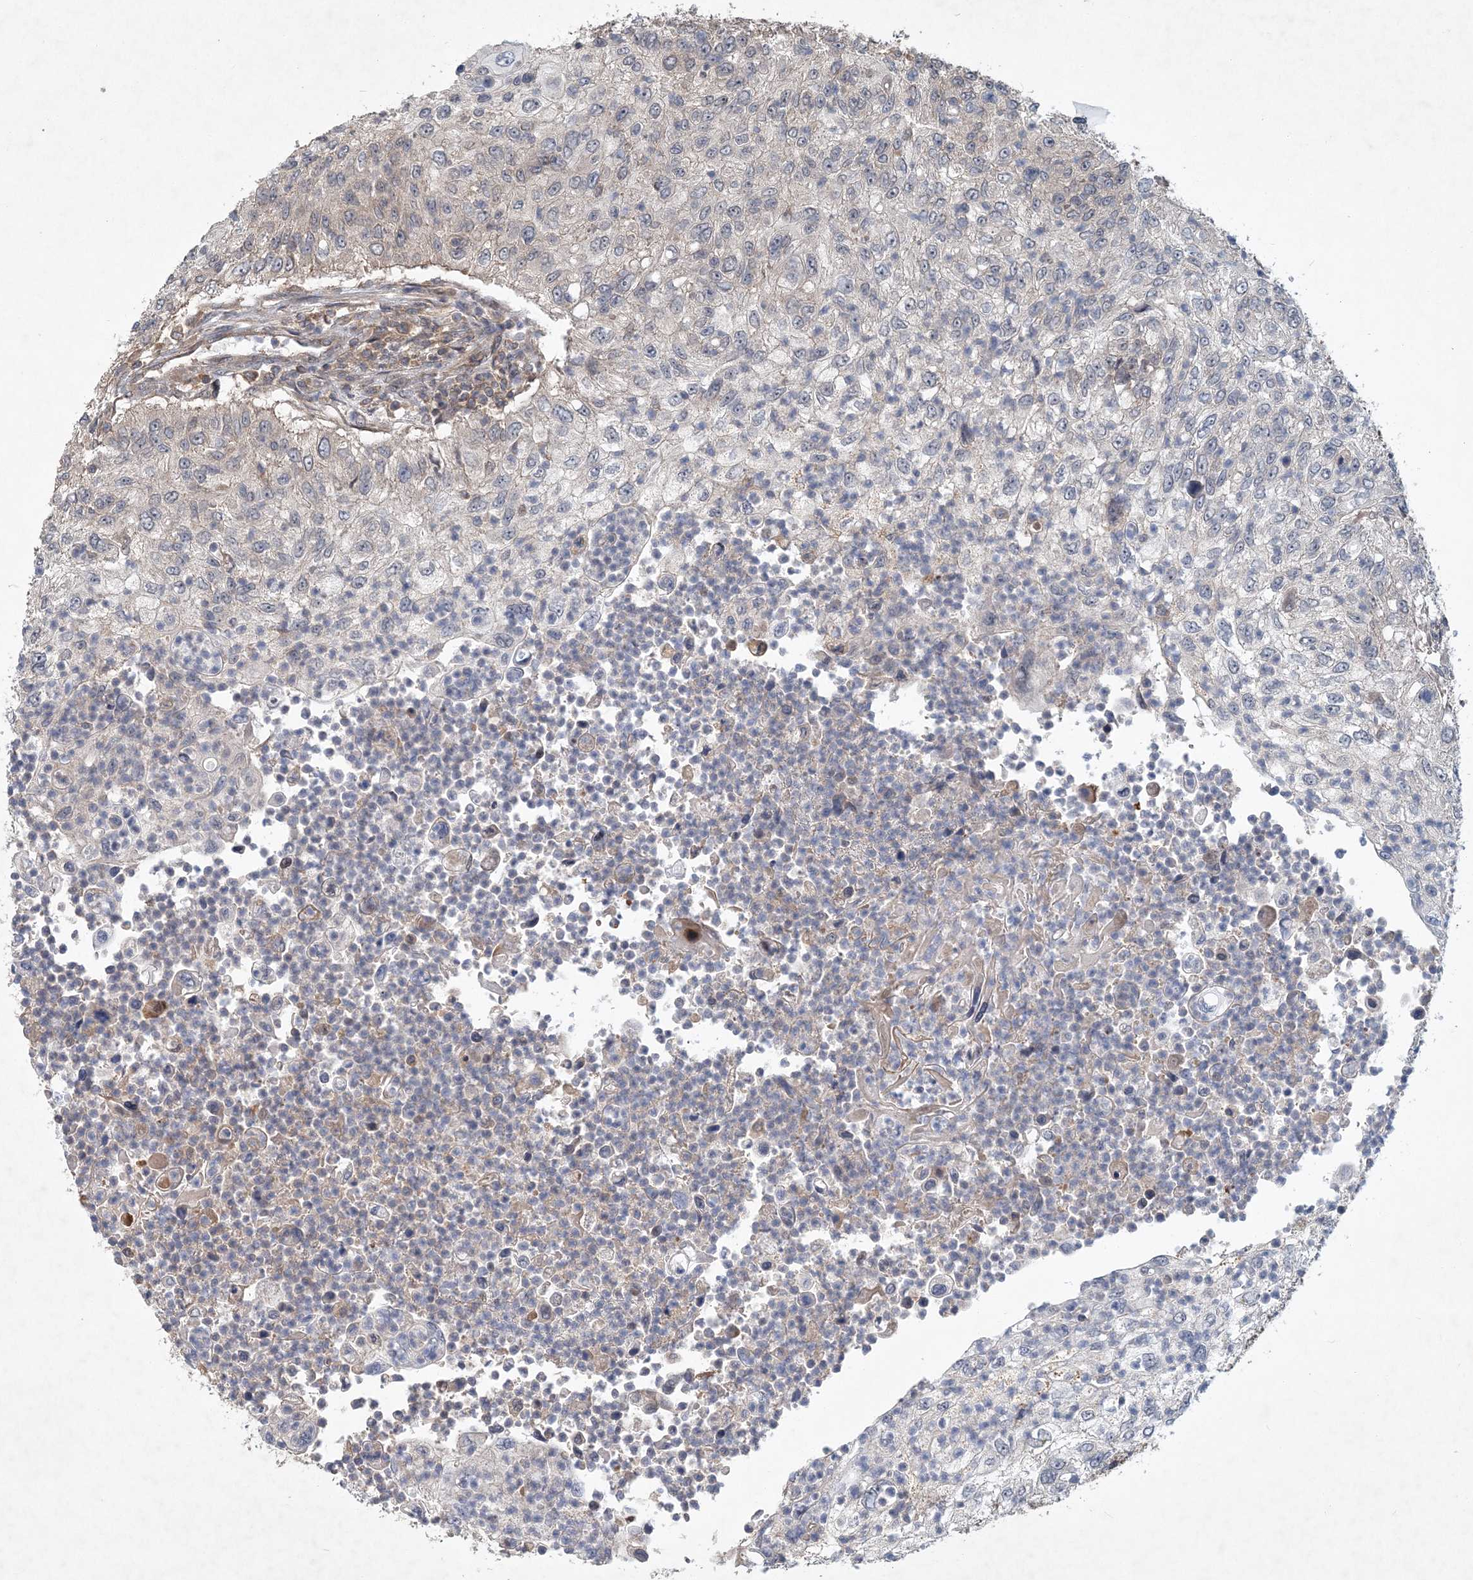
{"staining": {"intensity": "negative", "quantity": "none", "location": "none"}, "tissue": "urothelial cancer", "cell_type": "Tumor cells", "image_type": "cancer", "snomed": [{"axis": "morphology", "description": "Urothelial carcinoma, High grade"}, {"axis": "topography", "description": "Urinary bladder"}], "caption": "A high-resolution photomicrograph shows immunohistochemistry staining of high-grade urothelial carcinoma, which reveals no significant expression in tumor cells.", "gene": "RNF25", "patient": {"sex": "female", "age": 60}}